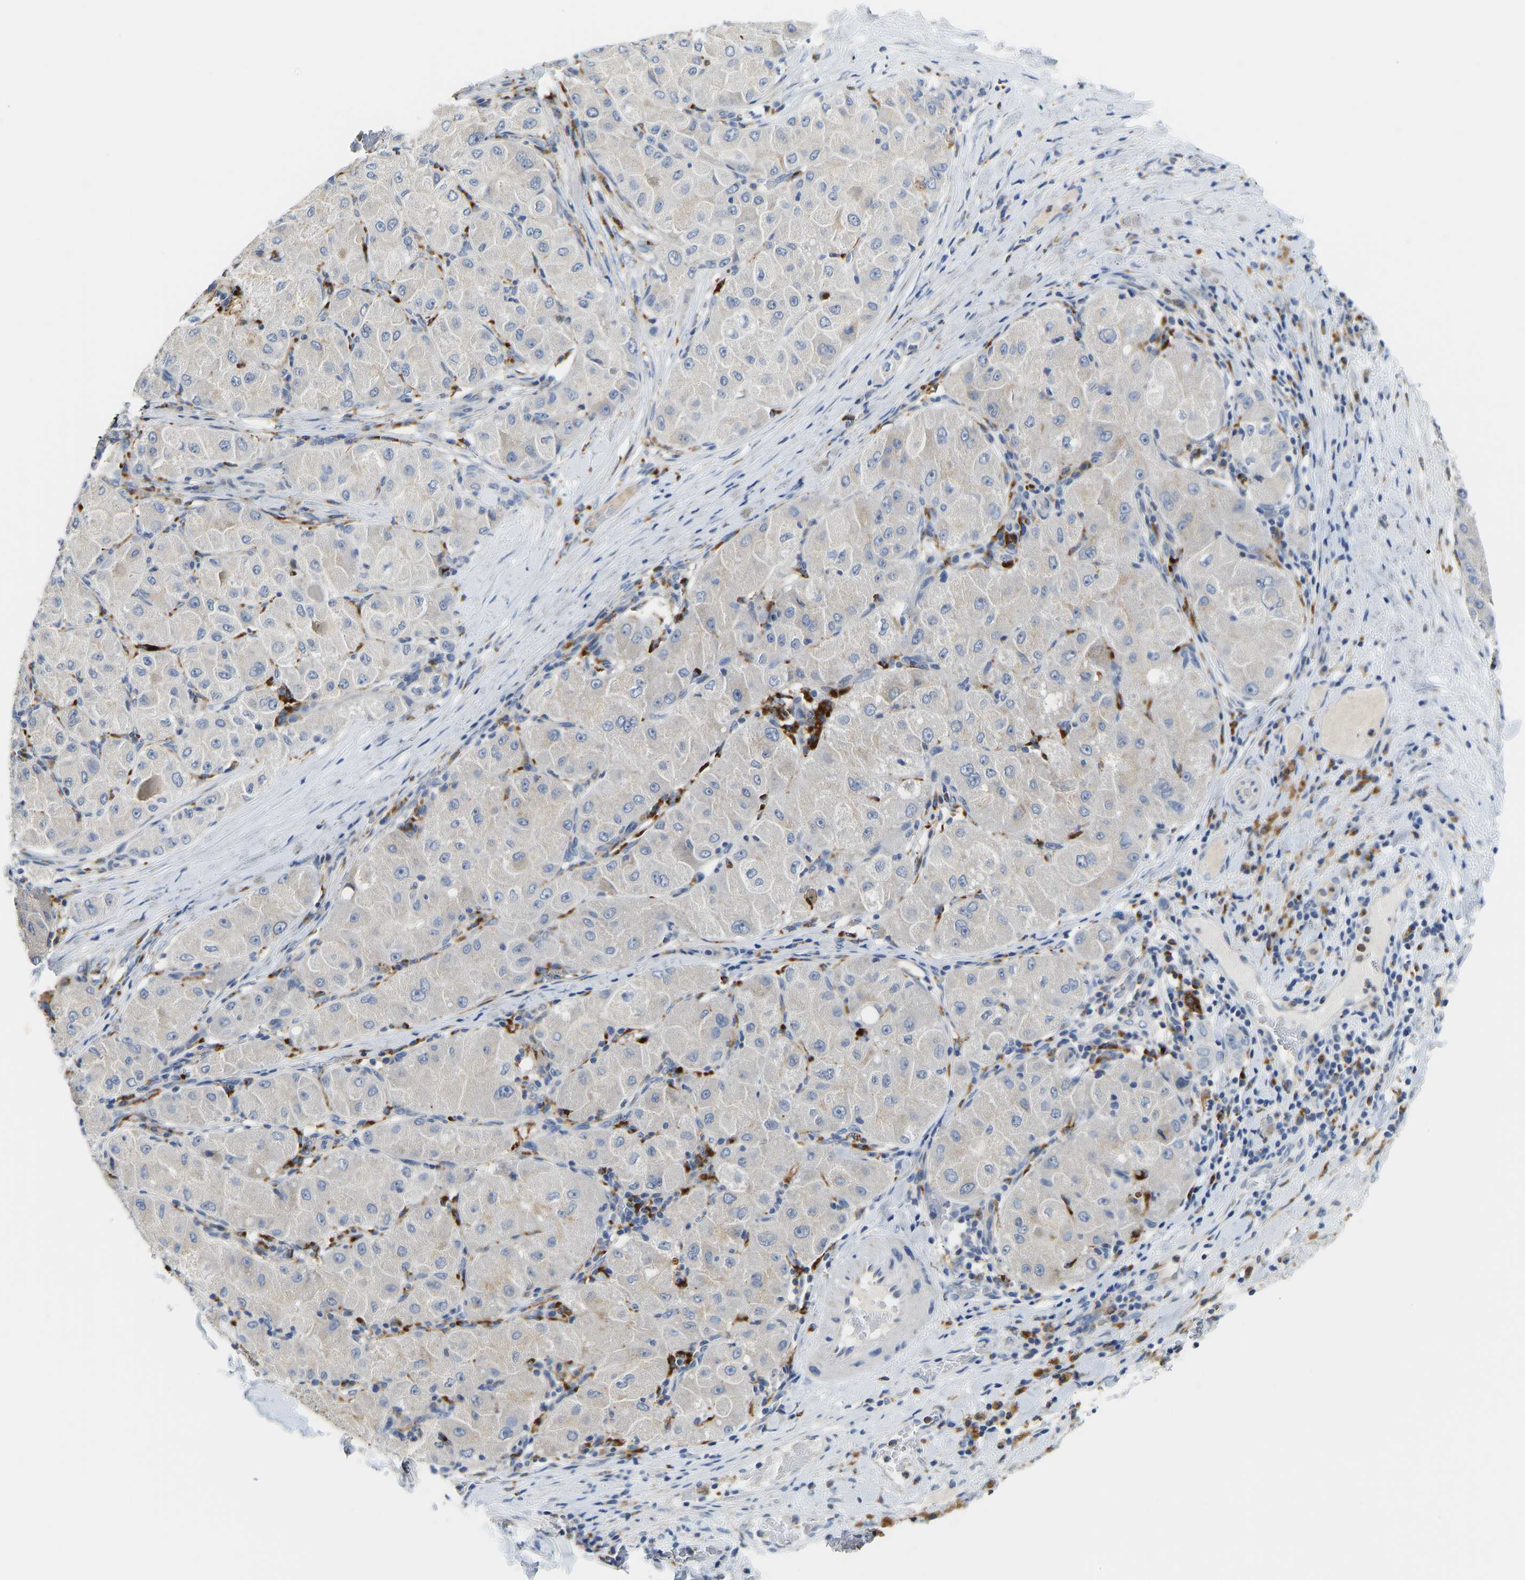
{"staining": {"intensity": "negative", "quantity": "none", "location": "none"}, "tissue": "liver cancer", "cell_type": "Tumor cells", "image_type": "cancer", "snomed": [{"axis": "morphology", "description": "Carcinoma, Hepatocellular, NOS"}, {"axis": "topography", "description": "Liver"}], "caption": "DAB (3,3'-diaminobenzidine) immunohistochemical staining of human hepatocellular carcinoma (liver) demonstrates no significant expression in tumor cells.", "gene": "ATP6V1E1", "patient": {"sex": "male", "age": 80}}